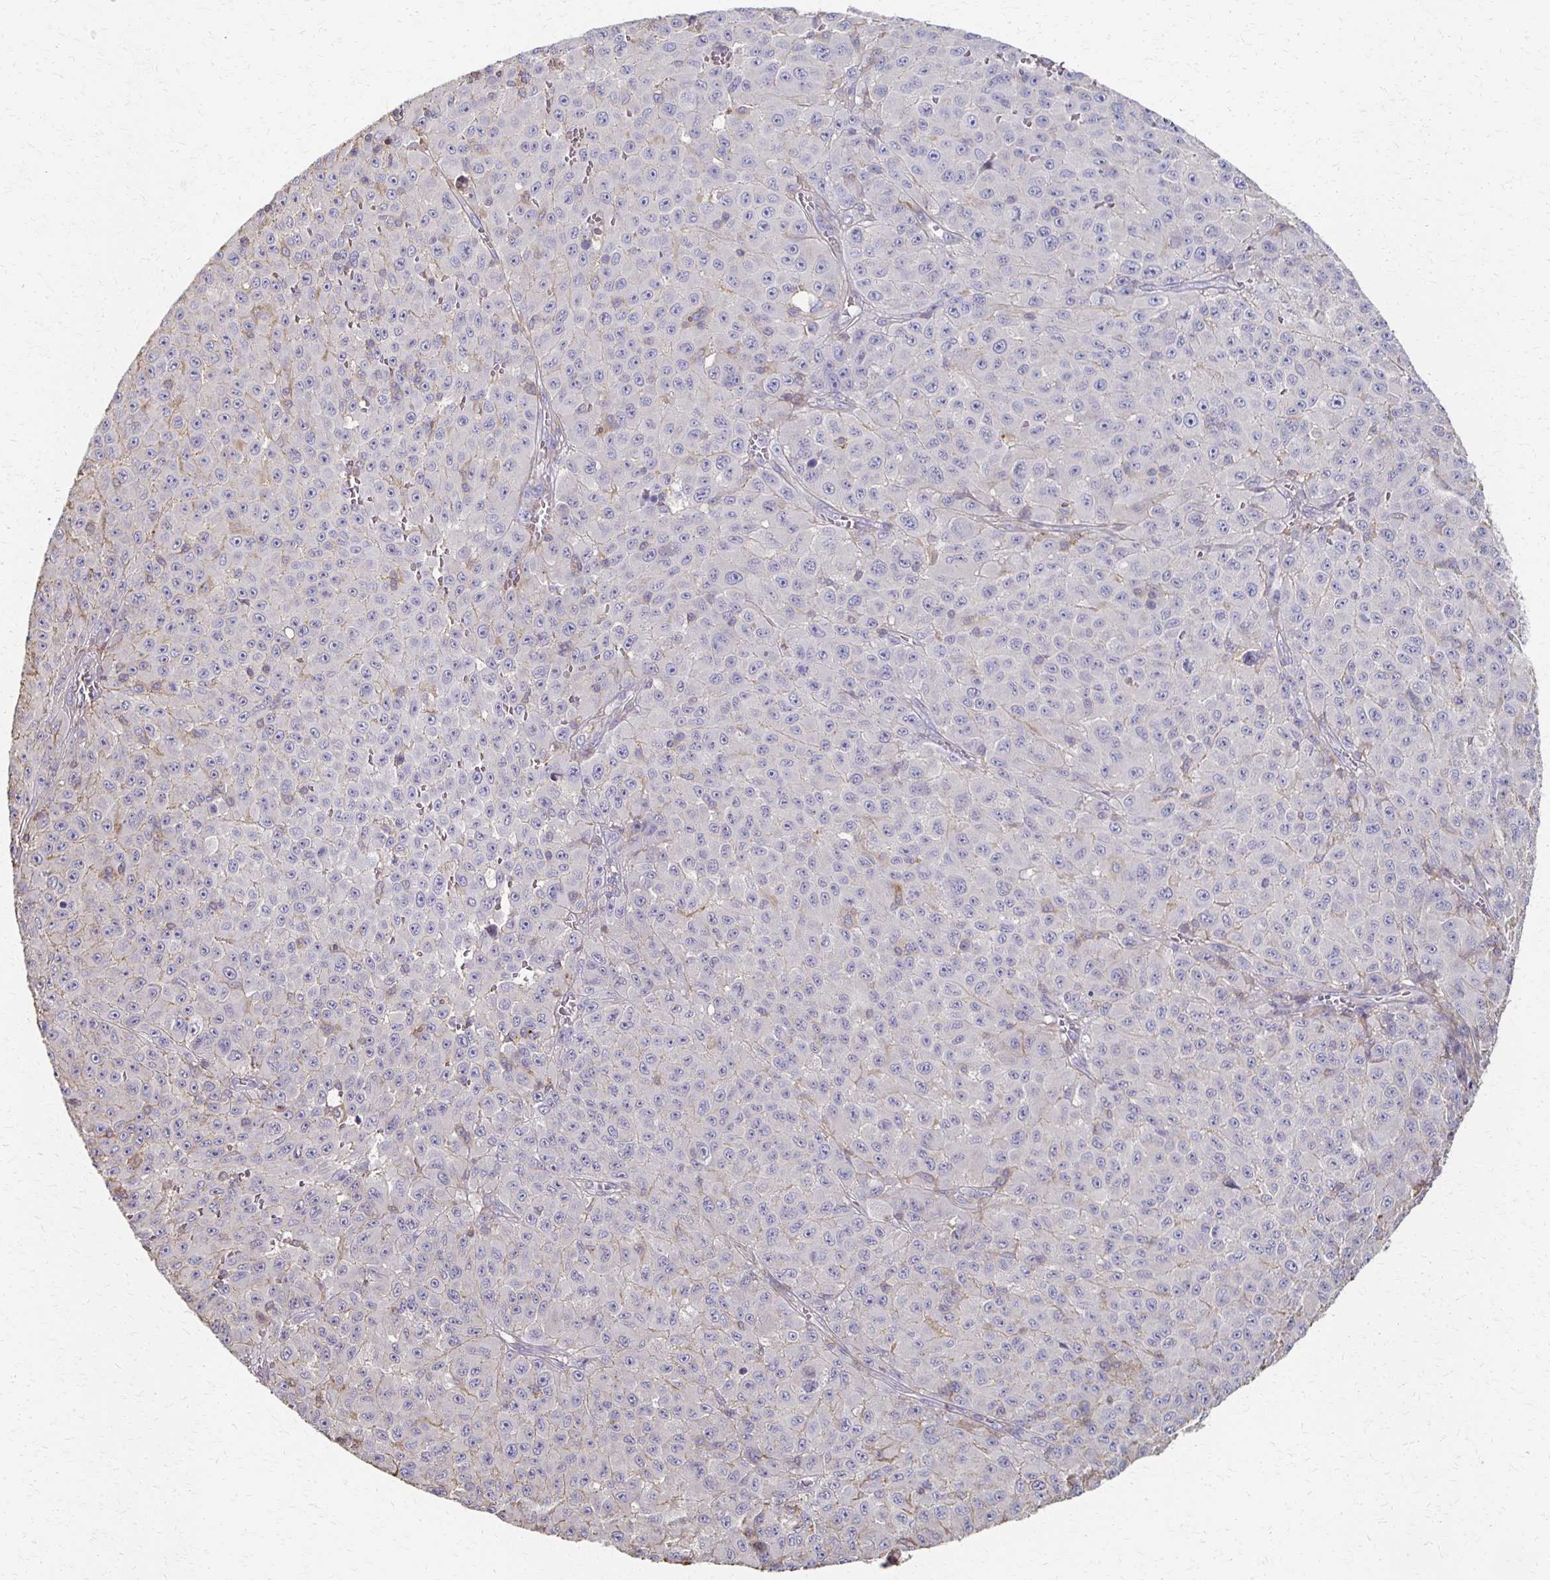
{"staining": {"intensity": "negative", "quantity": "none", "location": "none"}, "tissue": "melanoma", "cell_type": "Tumor cells", "image_type": "cancer", "snomed": [{"axis": "morphology", "description": "Malignant melanoma, NOS"}, {"axis": "topography", "description": "Skin"}], "caption": "There is no significant expression in tumor cells of melanoma. The staining was performed using DAB to visualize the protein expression in brown, while the nuclei were stained in blue with hematoxylin (Magnification: 20x).", "gene": "C1QTNF7", "patient": {"sex": "male", "age": 73}}